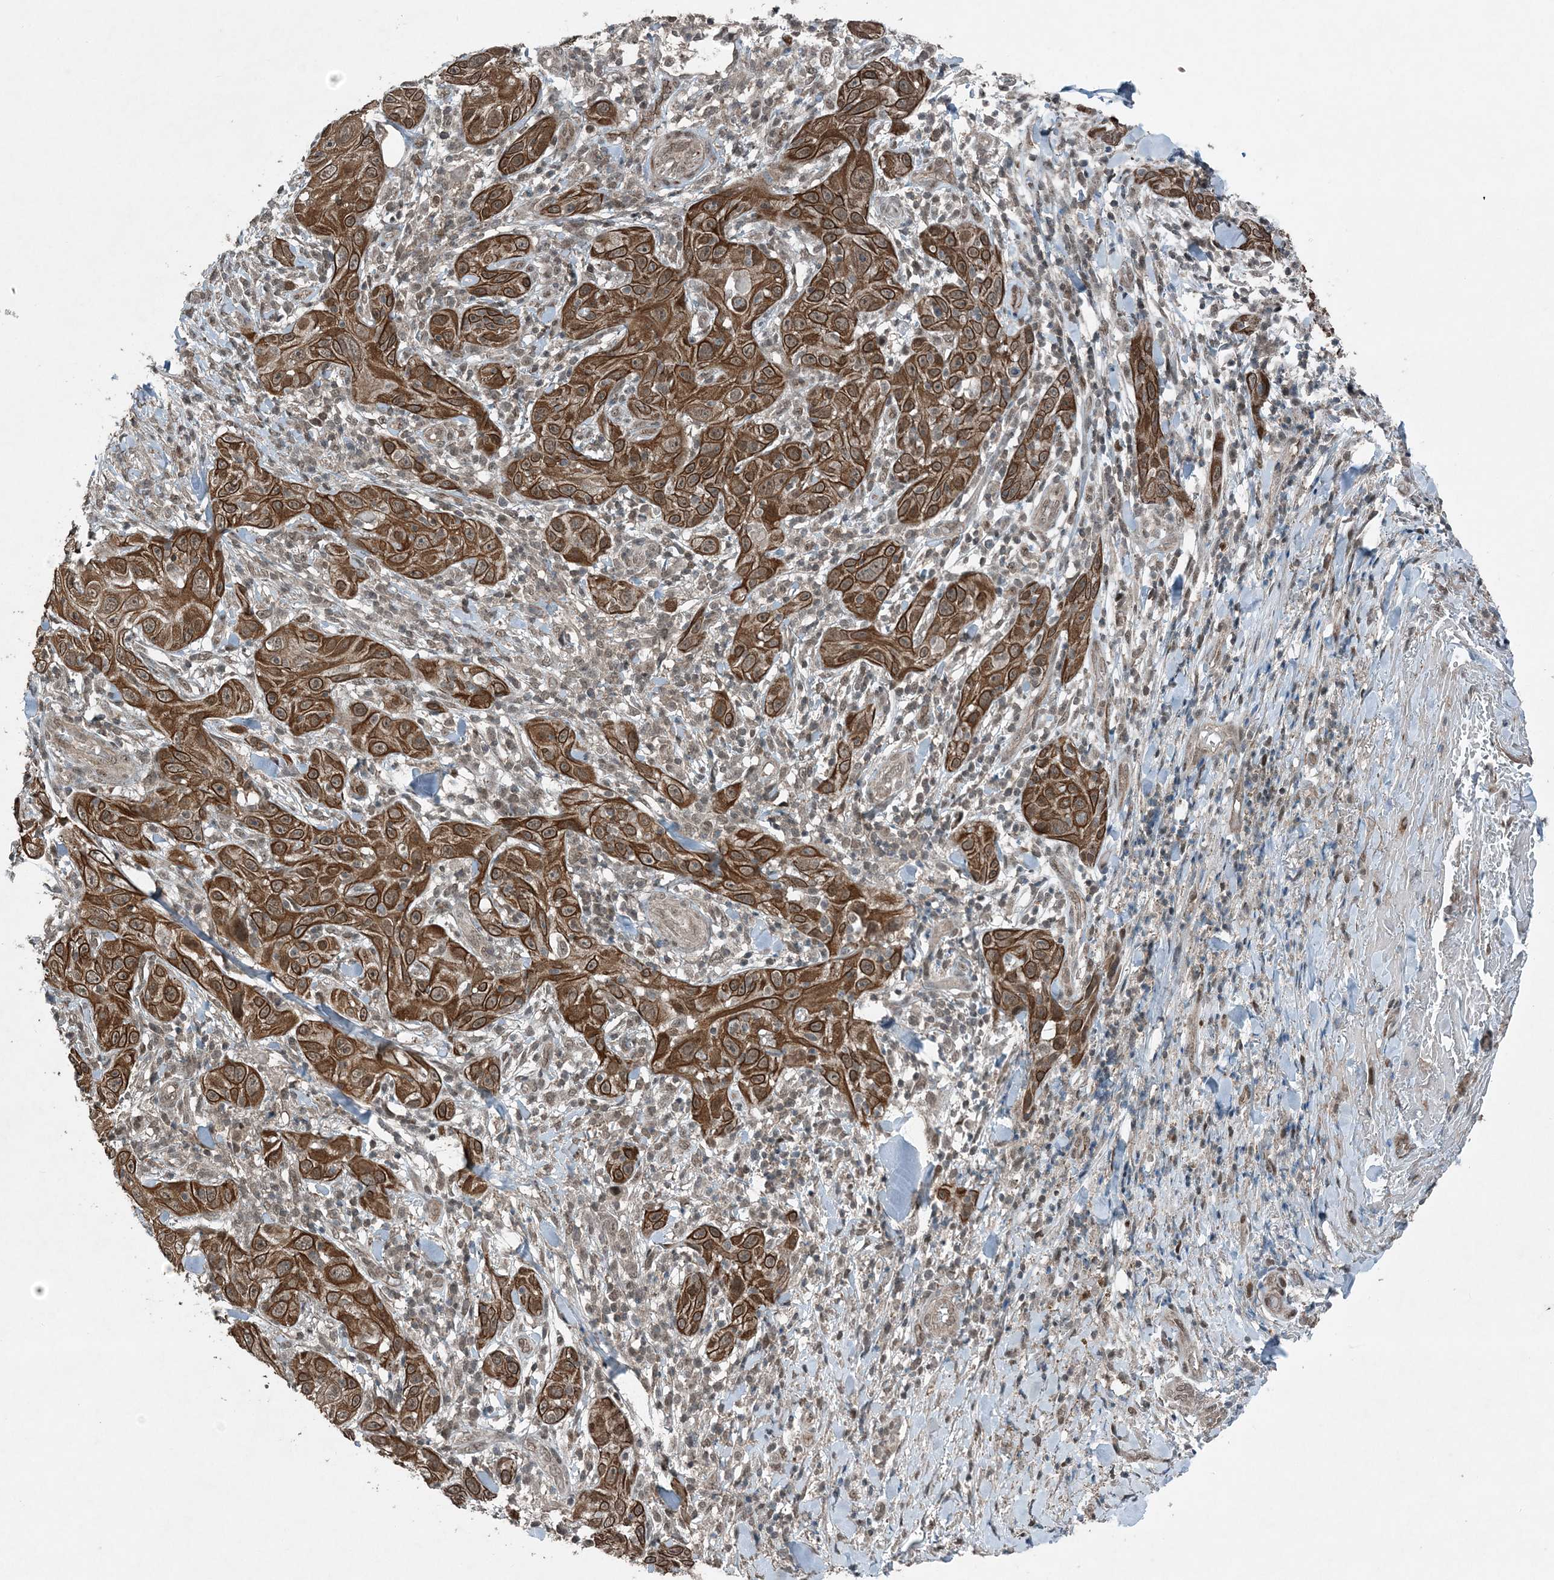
{"staining": {"intensity": "strong", "quantity": ">75%", "location": "cytoplasmic/membranous"}, "tissue": "skin cancer", "cell_type": "Tumor cells", "image_type": "cancer", "snomed": [{"axis": "morphology", "description": "Squamous cell carcinoma, NOS"}, {"axis": "topography", "description": "Skin"}], "caption": "Tumor cells show high levels of strong cytoplasmic/membranous positivity in about >75% of cells in skin squamous cell carcinoma.", "gene": "COPS7B", "patient": {"sex": "female", "age": 88}}